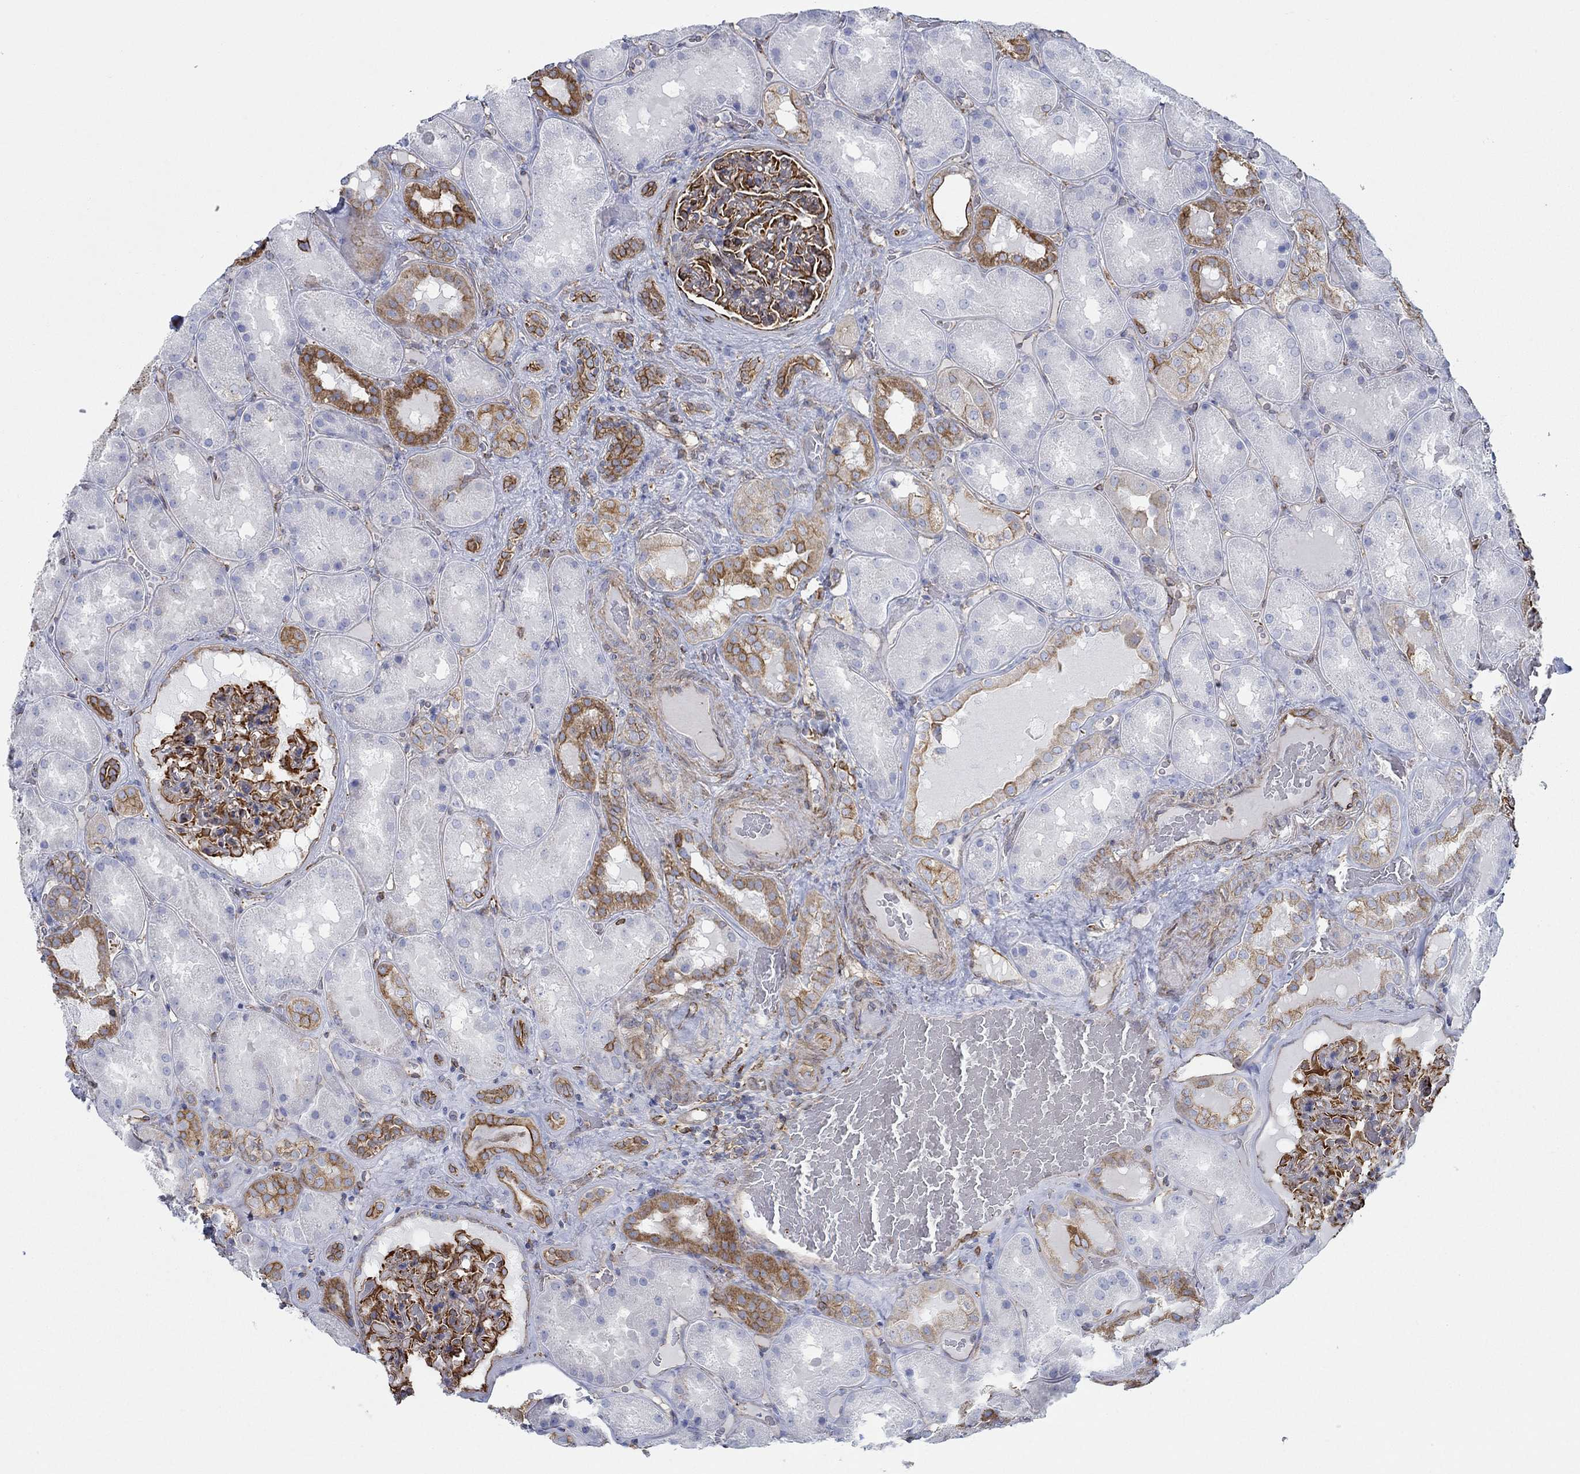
{"staining": {"intensity": "strong", "quantity": "25%-75%", "location": "cytoplasmic/membranous"}, "tissue": "kidney", "cell_type": "Cells in glomeruli", "image_type": "normal", "snomed": [{"axis": "morphology", "description": "Normal tissue, NOS"}, {"axis": "topography", "description": "Kidney"}], "caption": "Protein expression analysis of unremarkable human kidney reveals strong cytoplasmic/membranous staining in about 25%-75% of cells in glomeruli. The staining was performed using DAB, with brown indicating positive protein expression. Nuclei are stained blue with hematoxylin.", "gene": "STC2", "patient": {"sex": "male", "age": 73}}